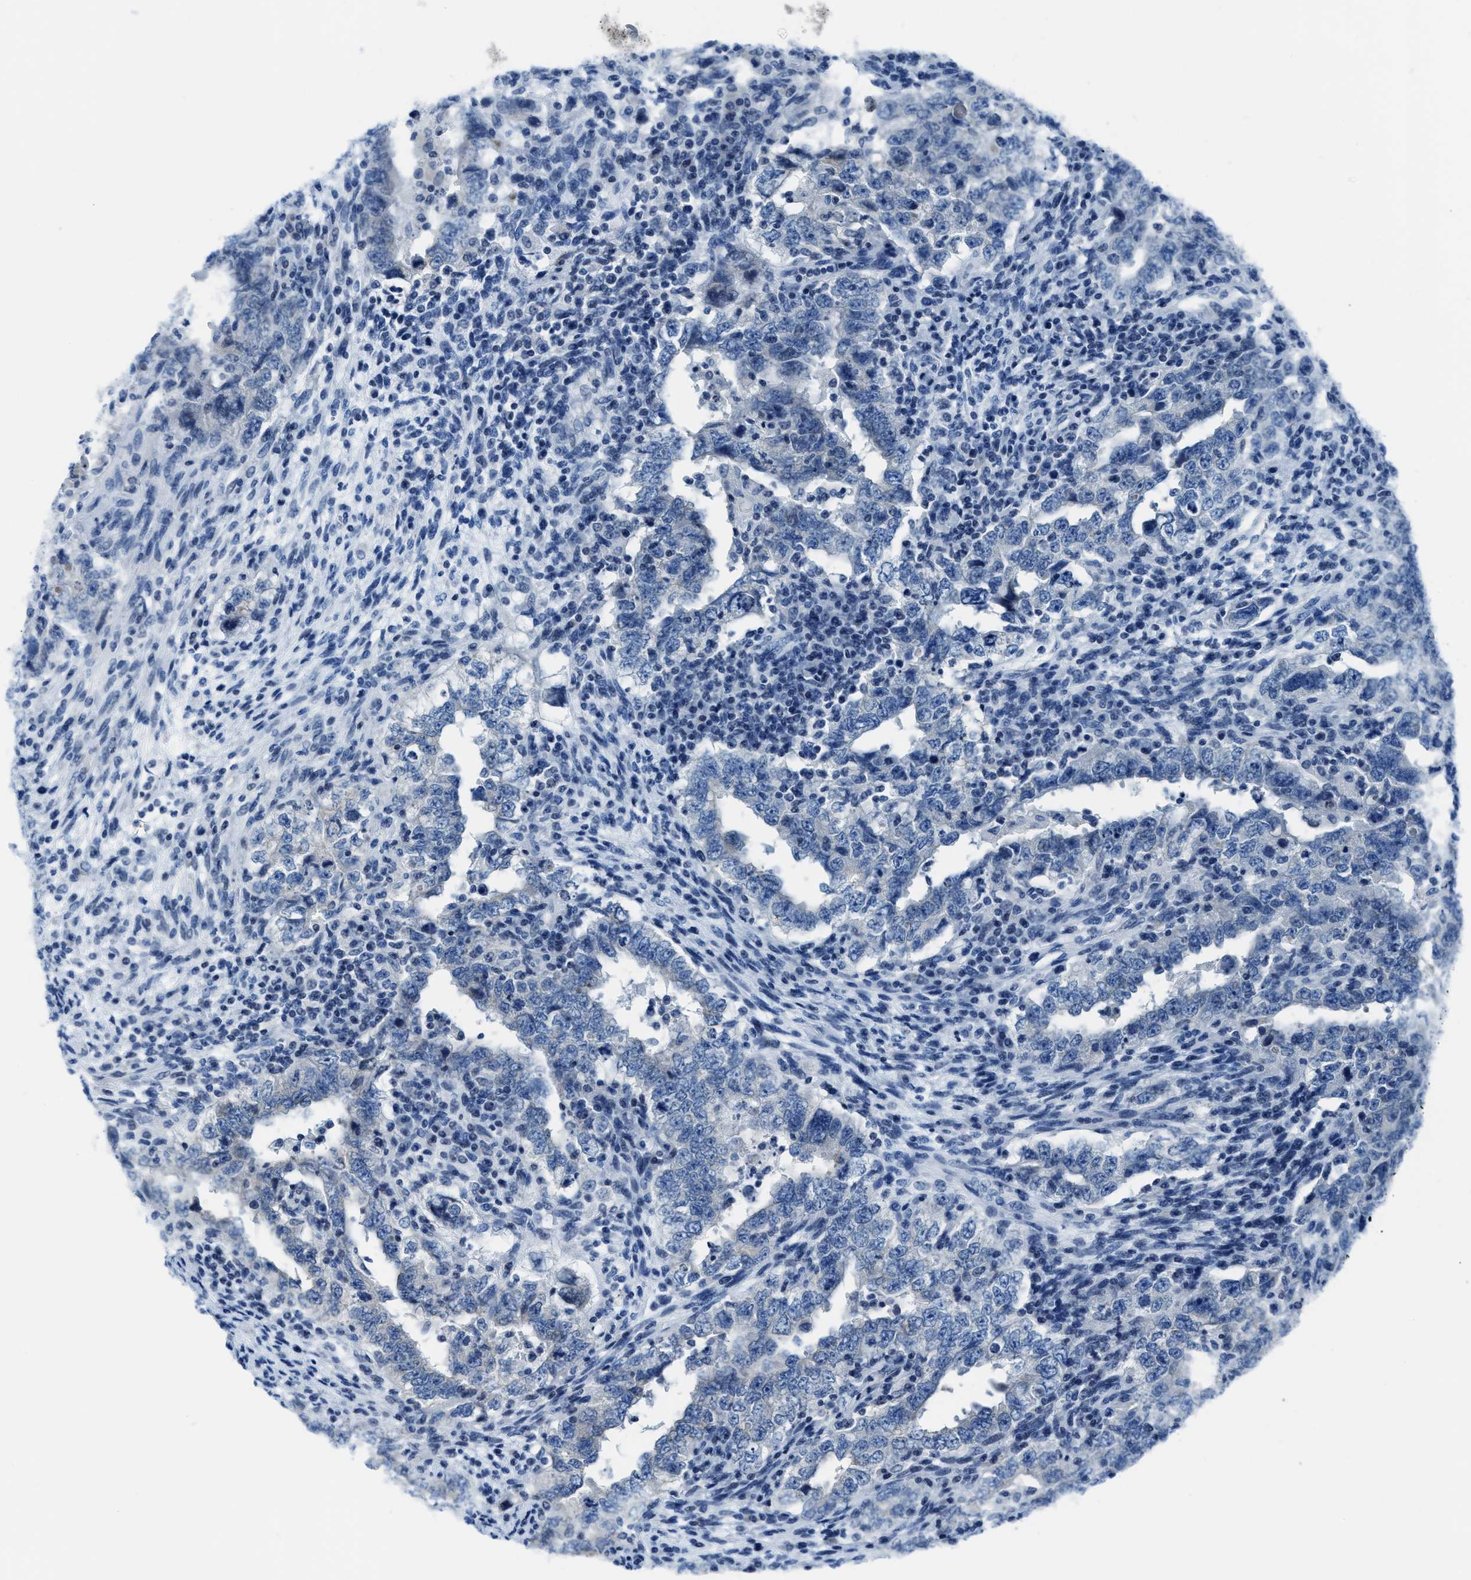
{"staining": {"intensity": "negative", "quantity": "none", "location": "none"}, "tissue": "testis cancer", "cell_type": "Tumor cells", "image_type": "cancer", "snomed": [{"axis": "morphology", "description": "Carcinoma, Embryonal, NOS"}, {"axis": "topography", "description": "Testis"}], "caption": "Tumor cells show no significant expression in embryonal carcinoma (testis). (Brightfield microscopy of DAB (3,3'-diaminobenzidine) immunohistochemistry (IHC) at high magnification).", "gene": "ASZ1", "patient": {"sex": "male", "age": 26}}